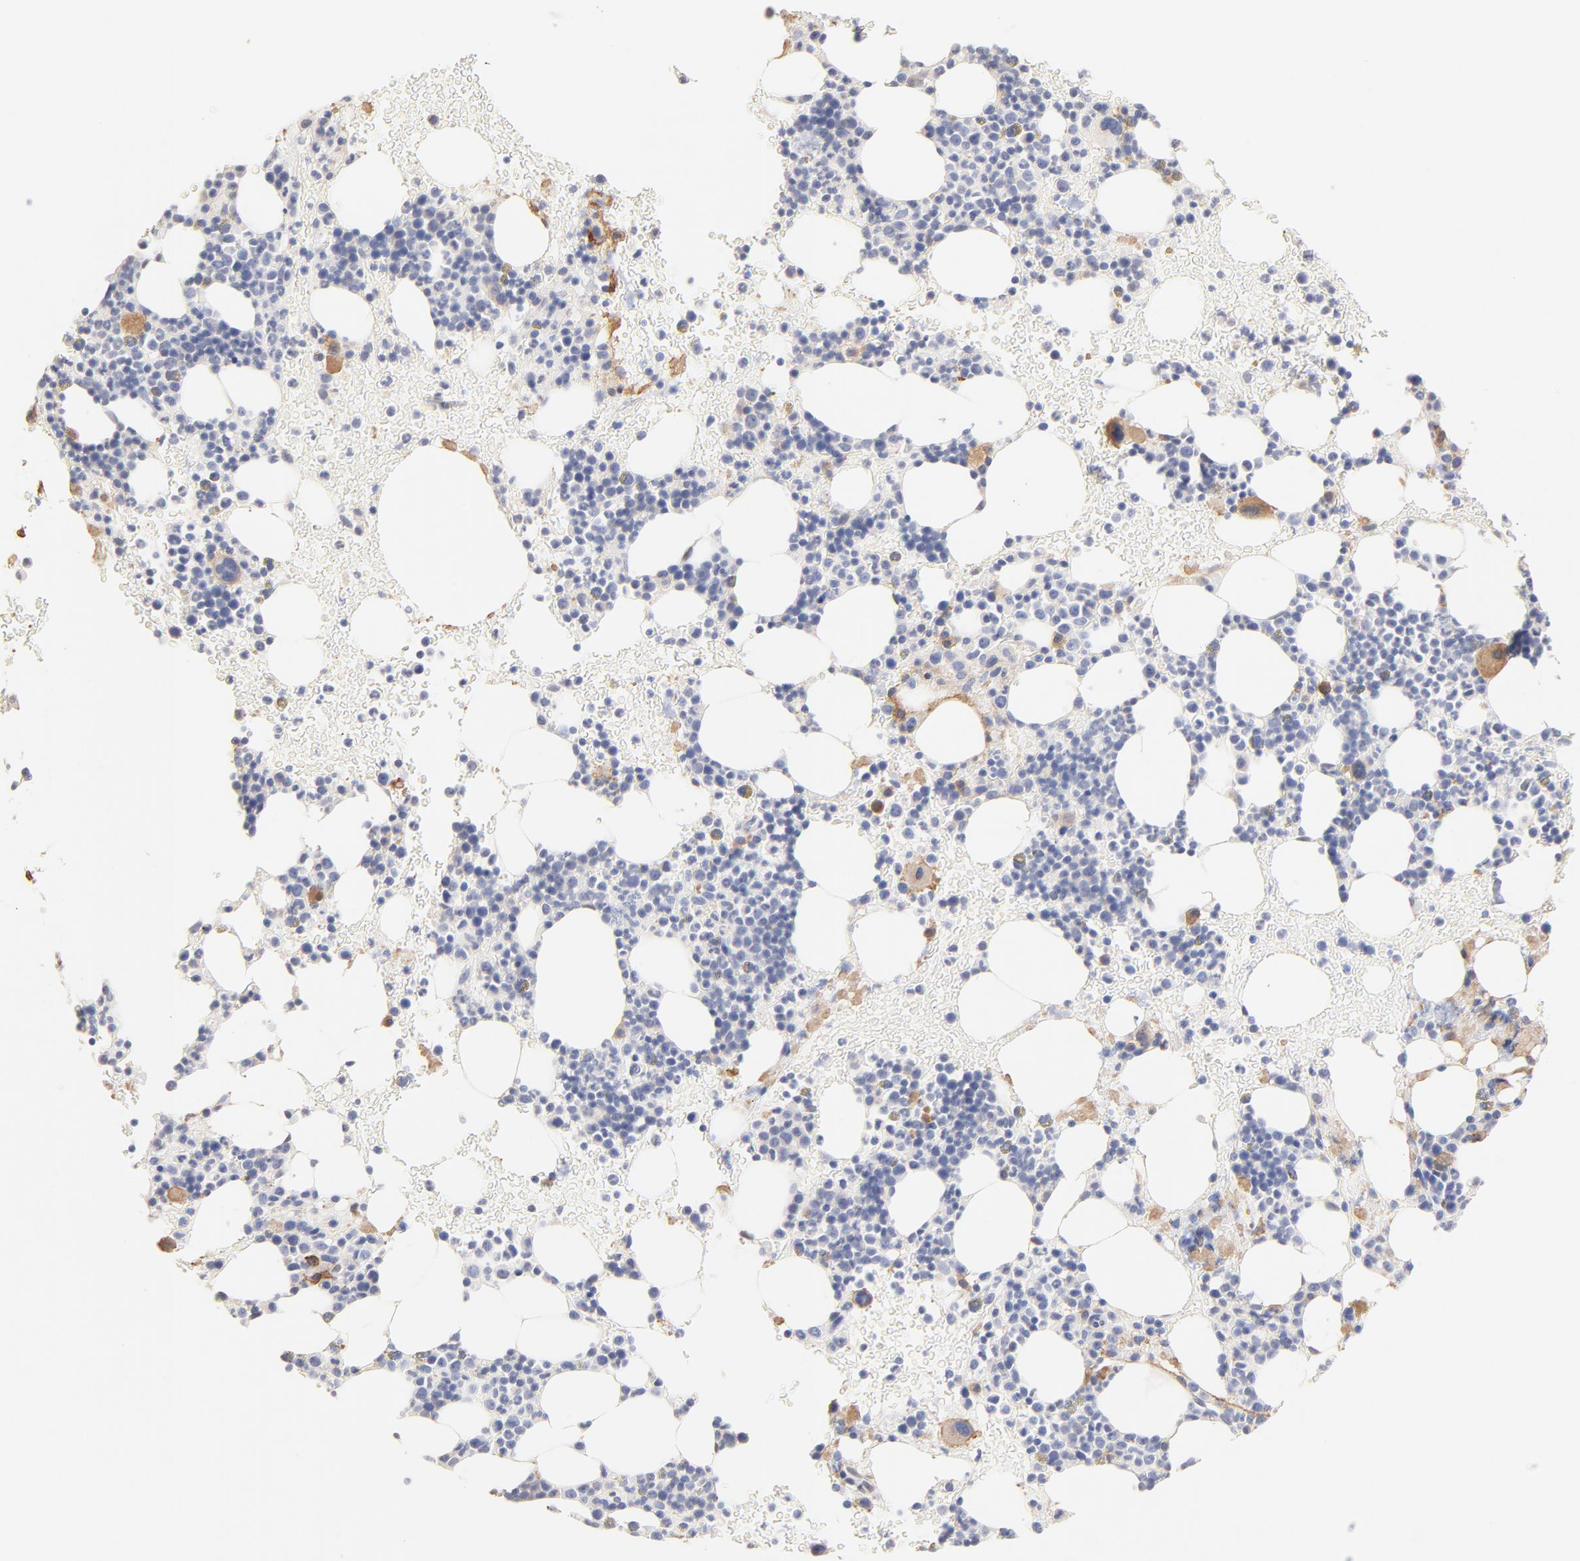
{"staining": {"intensity": "weak", "quantity": "<25%", "location": "cytoplasmic/membranous"}, "tissue": "bone marrow", "cell_type": "Hematopoietic cells", "image_type": "normal", "snomed": [{"axis": "morphology", "description": "Normal tissue, NOS"}, {"axis": "topography", "description": "Bone marrow"}], "caption": "Micrograph shows no protein expression in hematopoietic cells of normal bone marrow.", "gene": "ITGA8", "patient": {"sex": "male", "age": 17}}